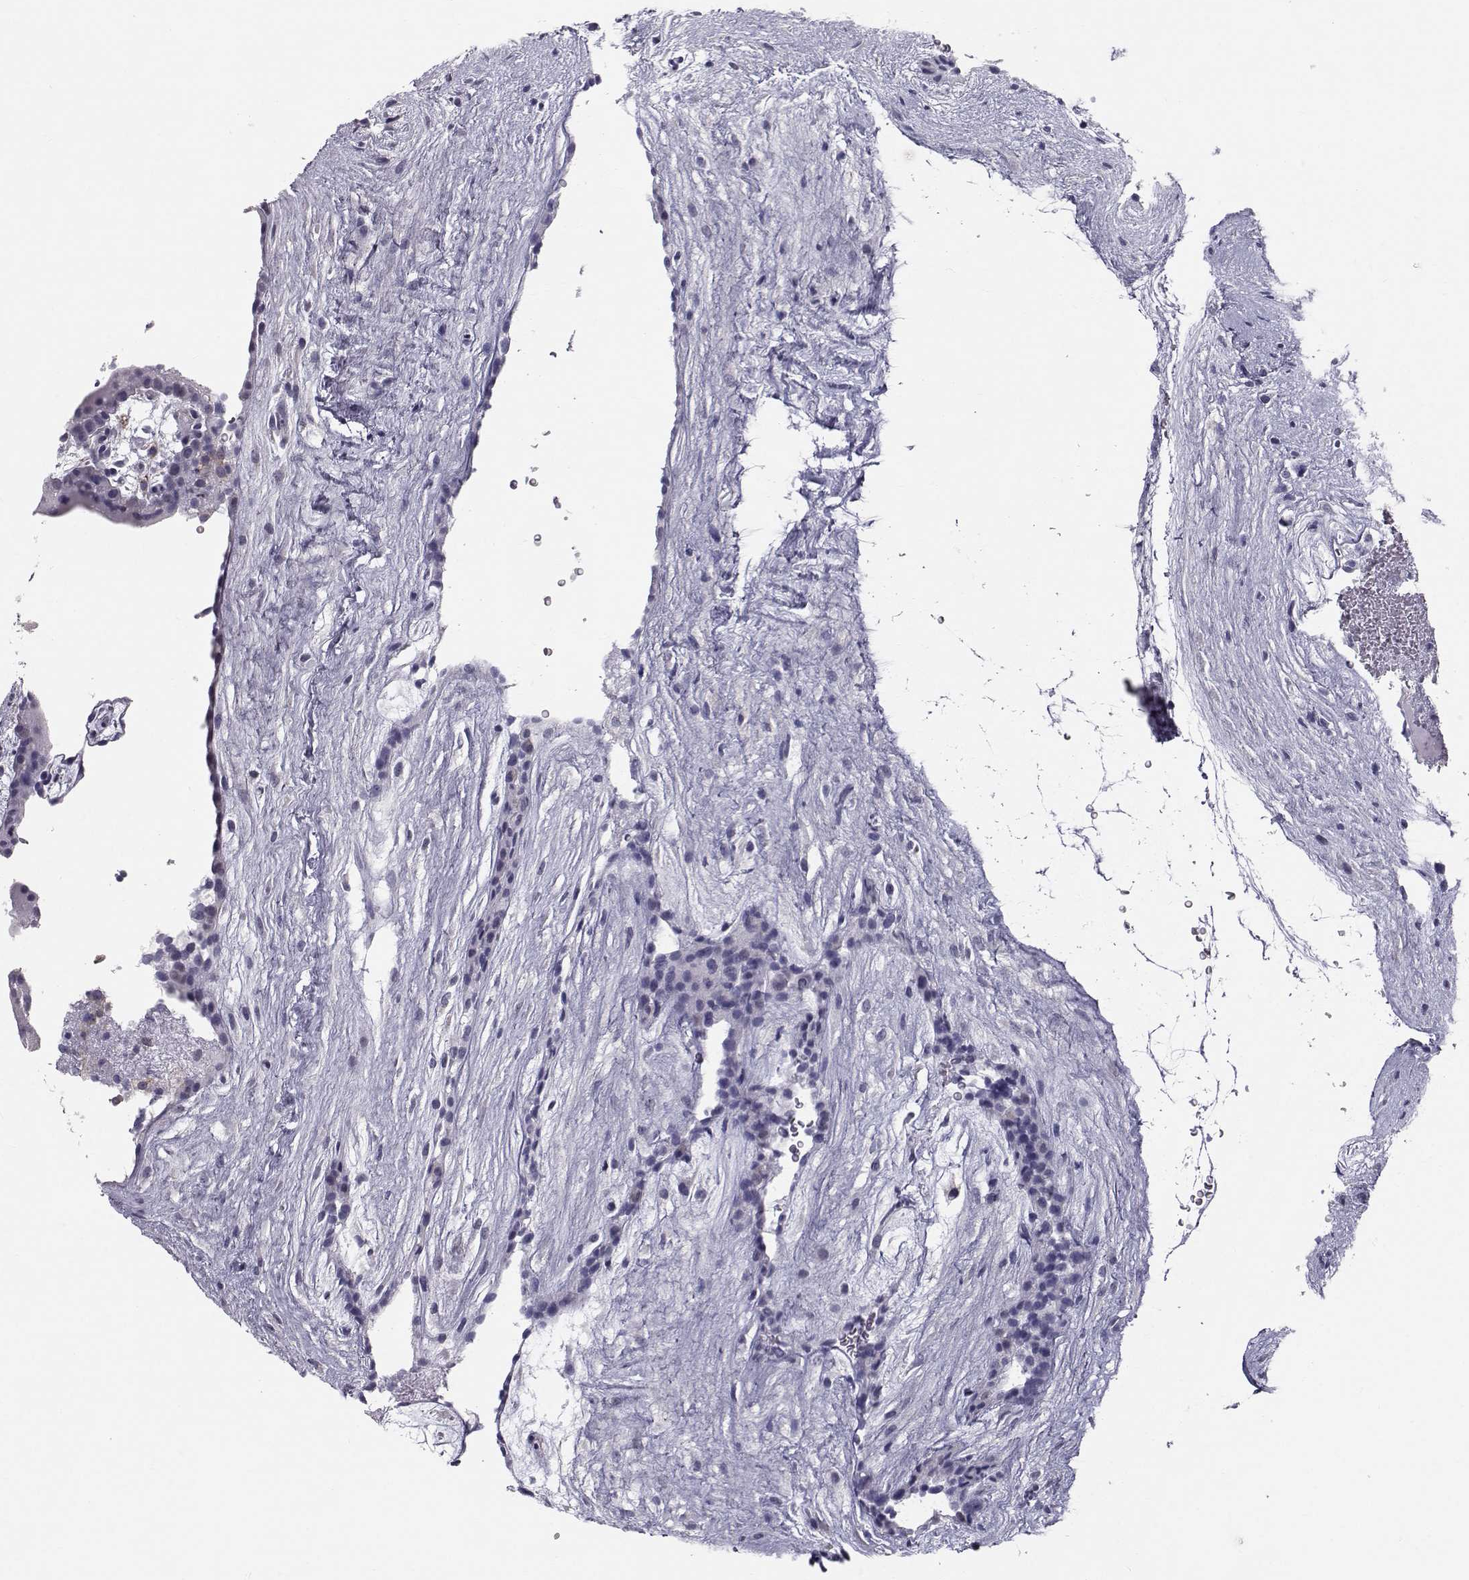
{"staining": {"intensity": "moderate", "quantity": "<25%", "location": "cytoplasmic/membranous"}, "tissue": "placenta", "cell_type": "Decidual cells", "image_type": "normal", "snomed": [{"axis": "morphology", "description": "Normal tissue, NOS"}, {"axis": "topography", "description": "Placenta"}], "caption": "High-magnification brightfield microscopy of normal placenta stained with DAB (3,3'-diaminobenzidine) (brown) and counterstained with hematoxylin (blue). decidual cells exhibit moderate cytoplasmic/membranous expression is present in about<25% of cells.", "gene": "SPDYE4", "patient": {"sex": "female", "age": 19}}